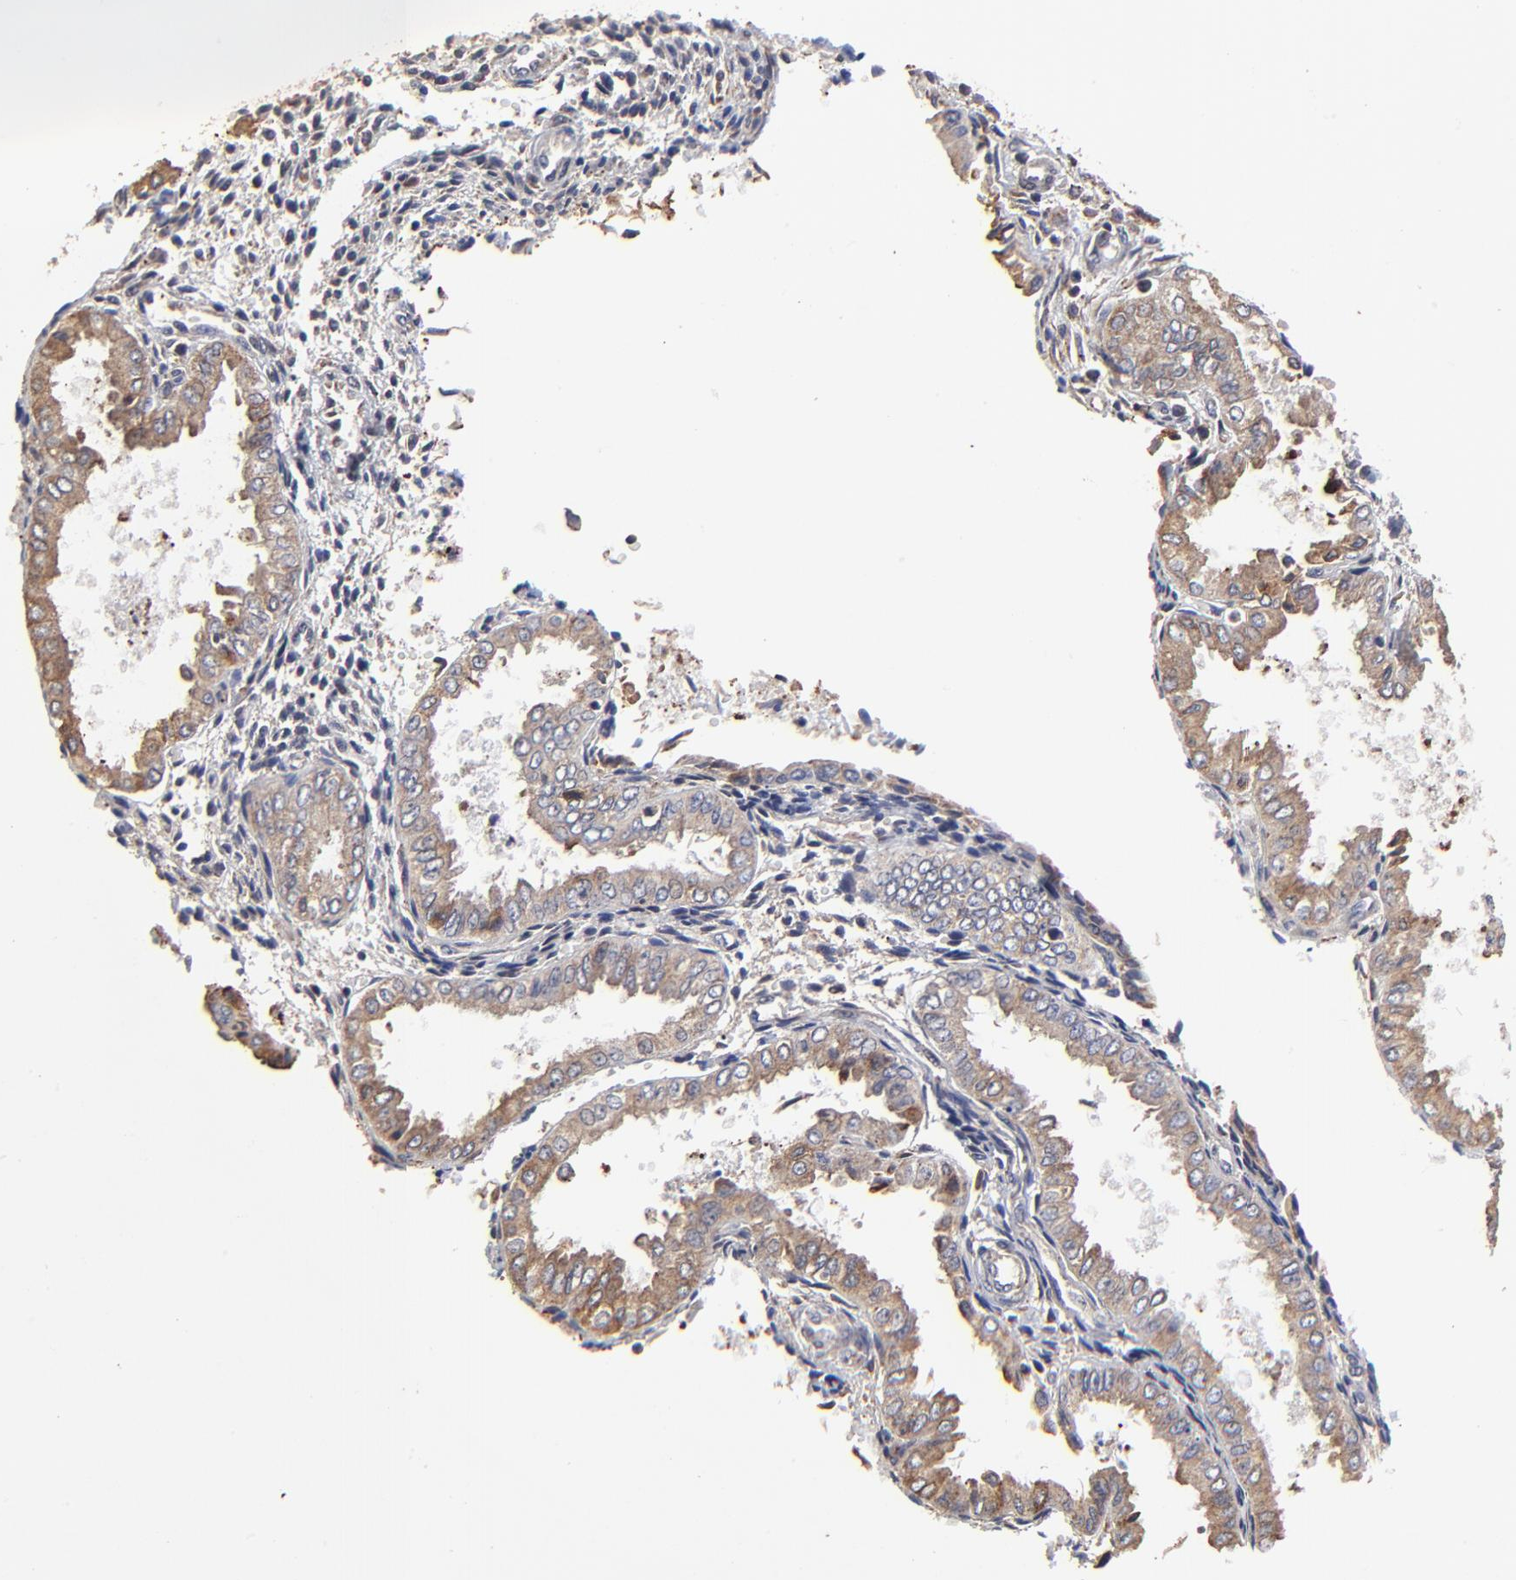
{"staining": {"intensity": "weak", "quantity": "<25%", "location": "cytoplasmic/membranous"}, "tissue": "endometrium", "cell_type": "Cells in endometrial stroma", "image_type": "normal", "snomed": [{"axis": "morphology", "description": "Normal tissue, NOS"}, {"axis": "topography", "description": "Endometrium"}], "caption": "Cells in endometrial stroma show no significant expression in unremarkable endometrium. (DAB immunohistochemistry (IHC), high magnification).", "gene": "ELP2", "patient": {"sex": "female", "age": 33}}